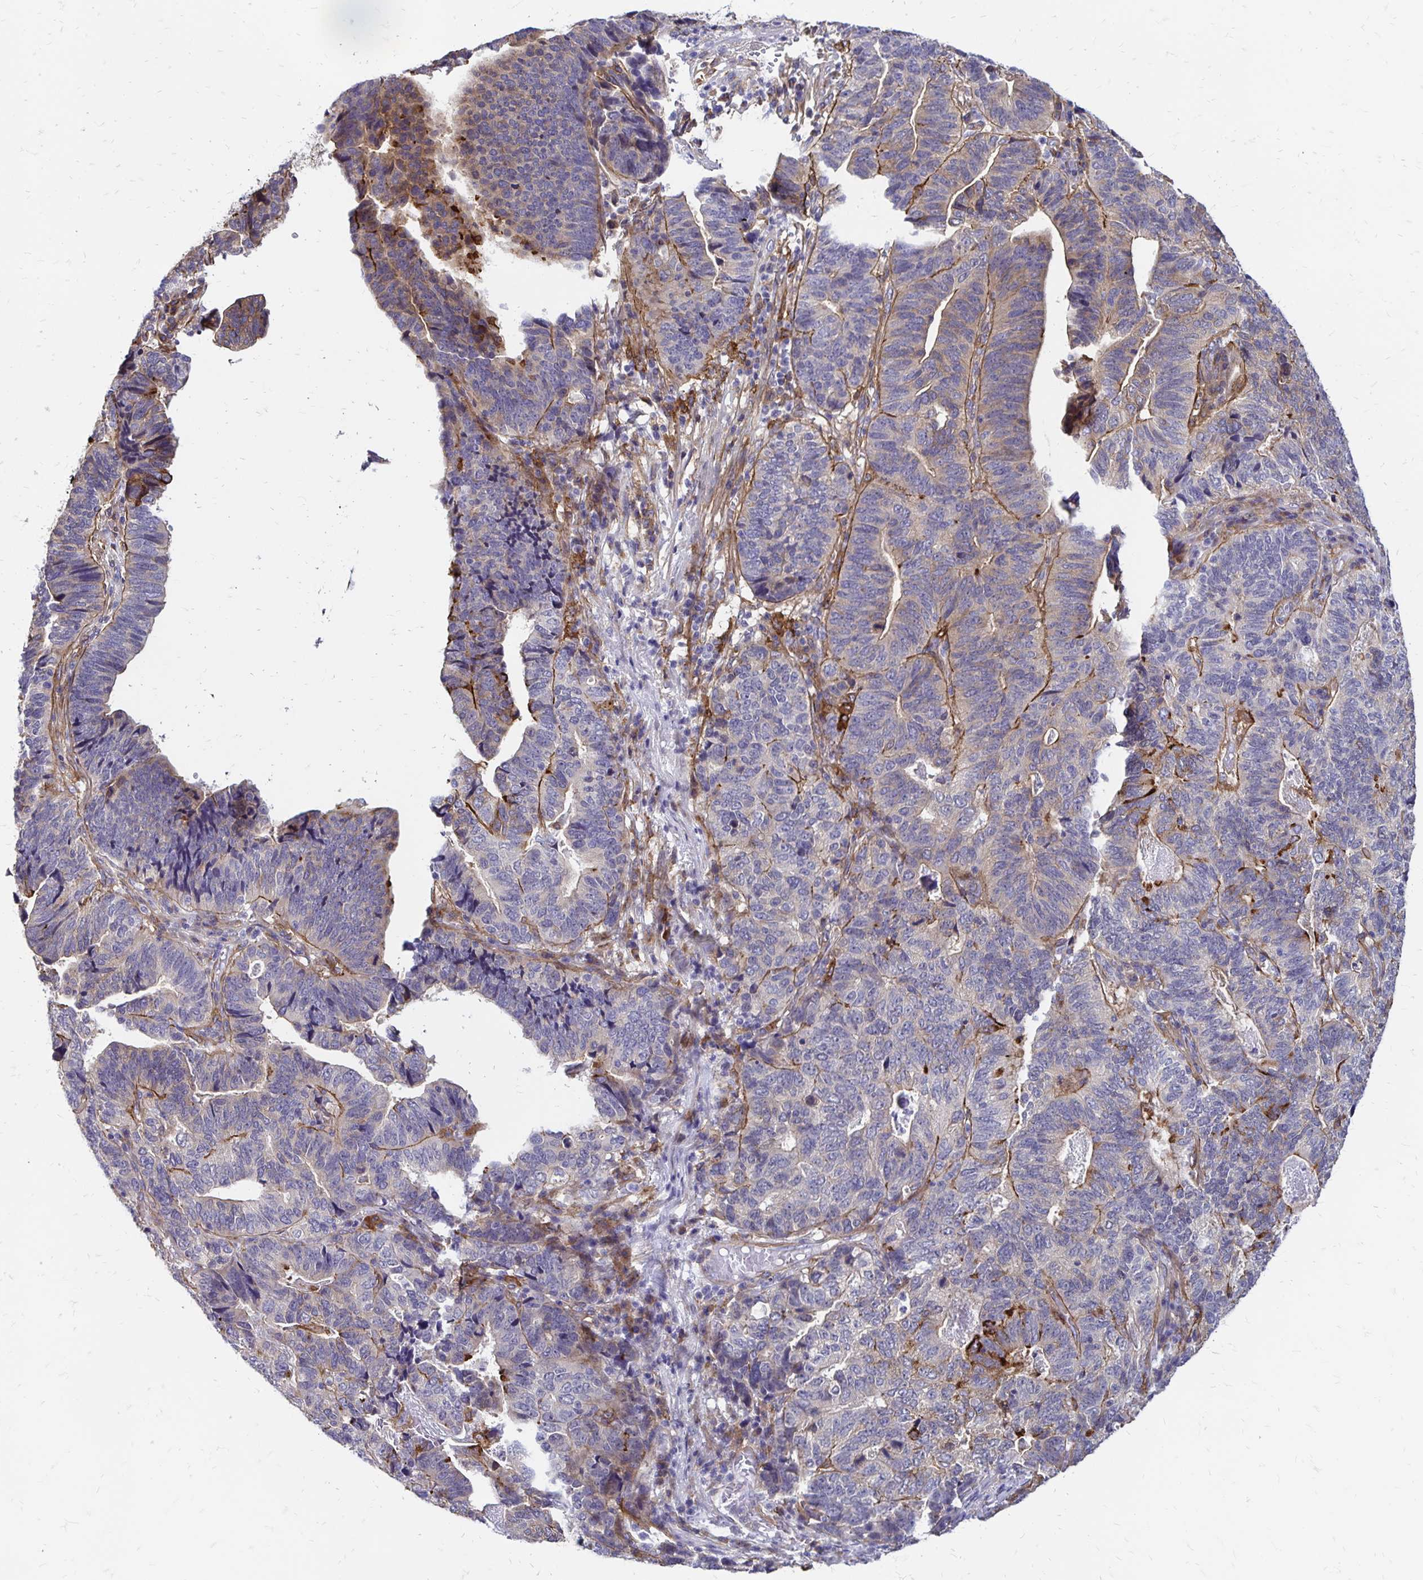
{"staining": {"intensity": "negative", "quantity": "none", "location": "none"}, "tissue": "stomach cancer", "cell_type": "Tumor cells", "image_type": "cancer", "snomed": [{"axis": "morphology", "description": "Adenocarcinoma, NOS"}, {"axis": "topography", "description": "Stomach, upper"}], "caption": "Adenocarcinoma (stomach) stained for a protein using IHC reveals no staining tumor cells.", "gene": "TNS3", "patient": {"sex": "female", "age": 67}}